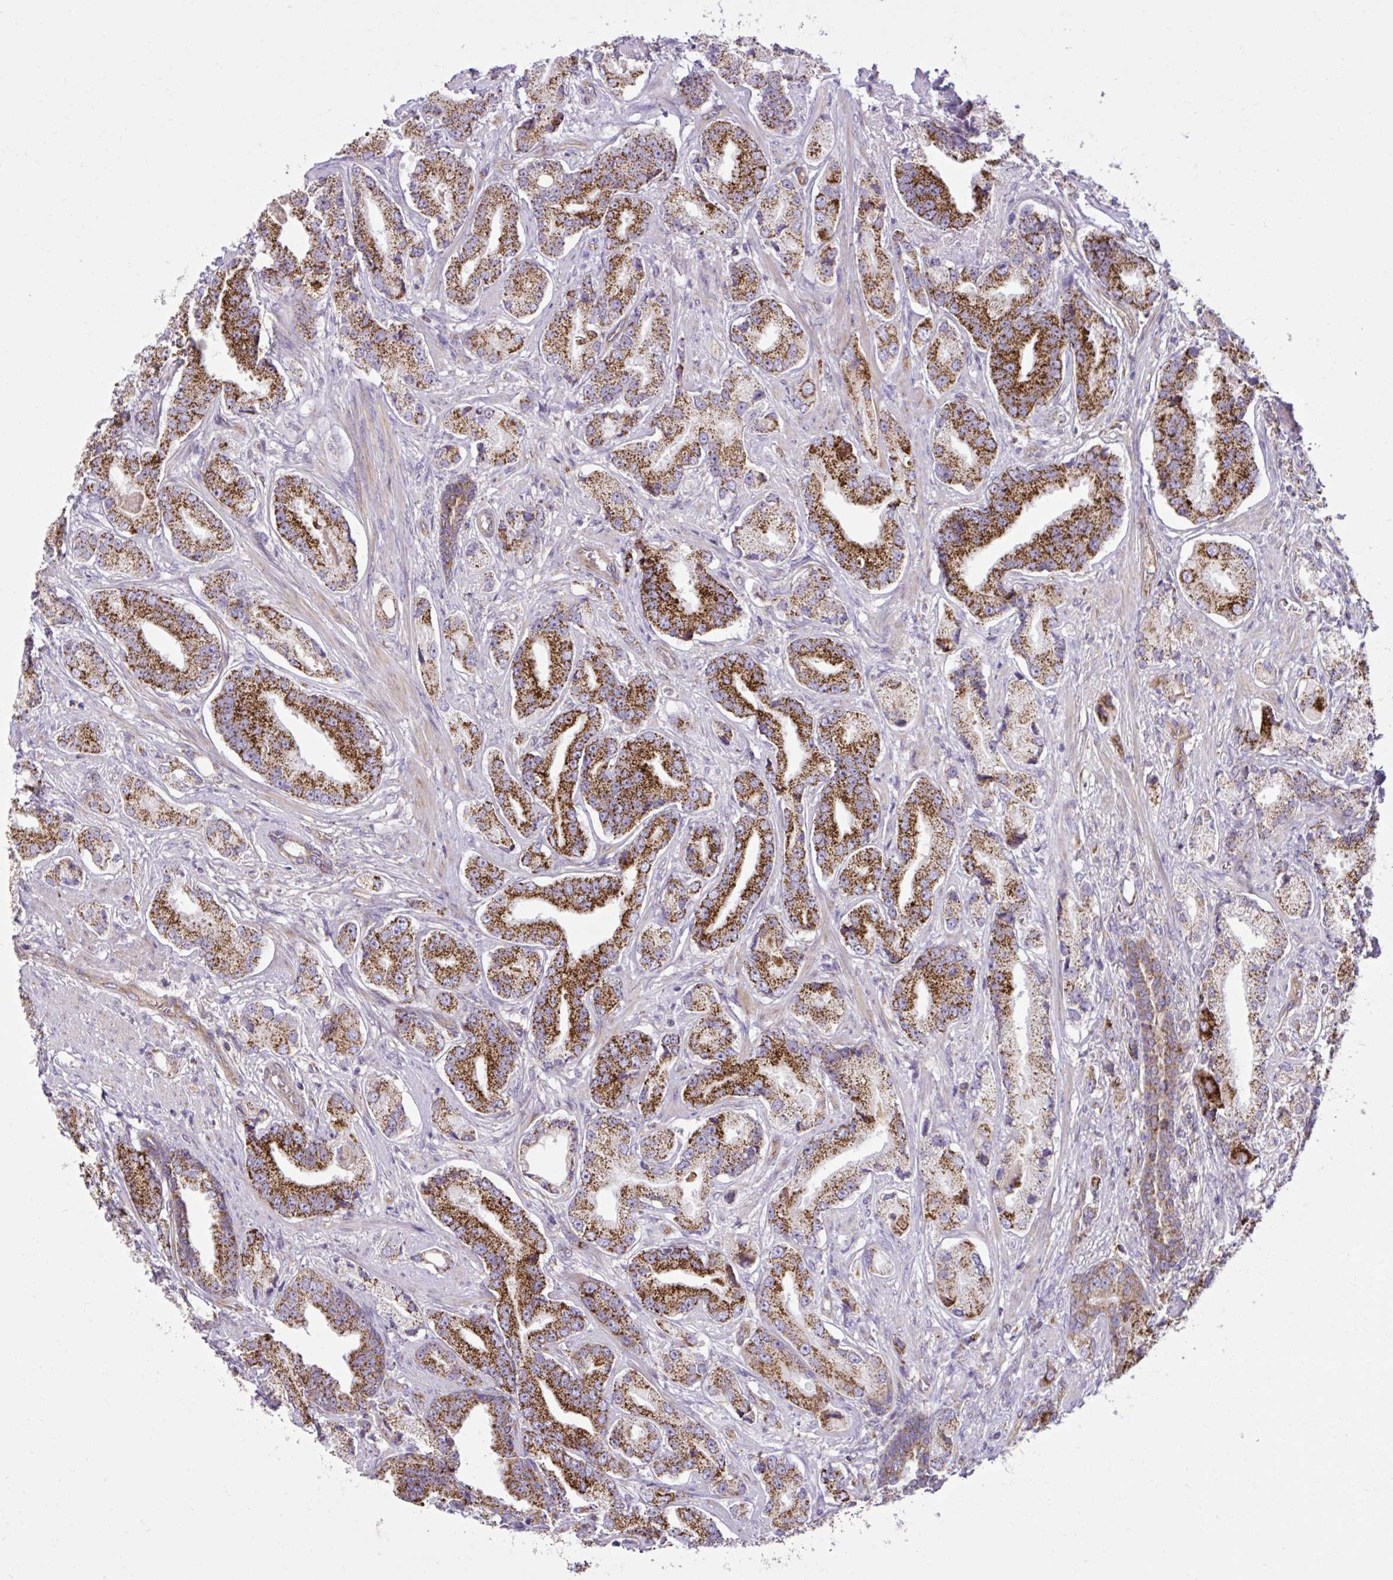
{"staining": {"intensity": "strong", "quantity": ">75%", "location": "cytoplasmic/membranous"}, "tissue": "prostate cancer", "cell_type": "Tumor cells", "image_type": "cancer", "snomed": [{"axis": "morphology", "description": "Adenocarcinoma, High grade"}, {"axis": "topography", "description": "Prostate and seminal vesicle, NOS"}], "caption": "An IHC micrograph of tumor tissue is shown. Protein staining in brown labels strong cytoplasmic/membranous positivity in prostate high-grade adenocarcinoma within tumor cells.", "gene": "LIMS1", "patient": {"sex": "male", "age": 61}}